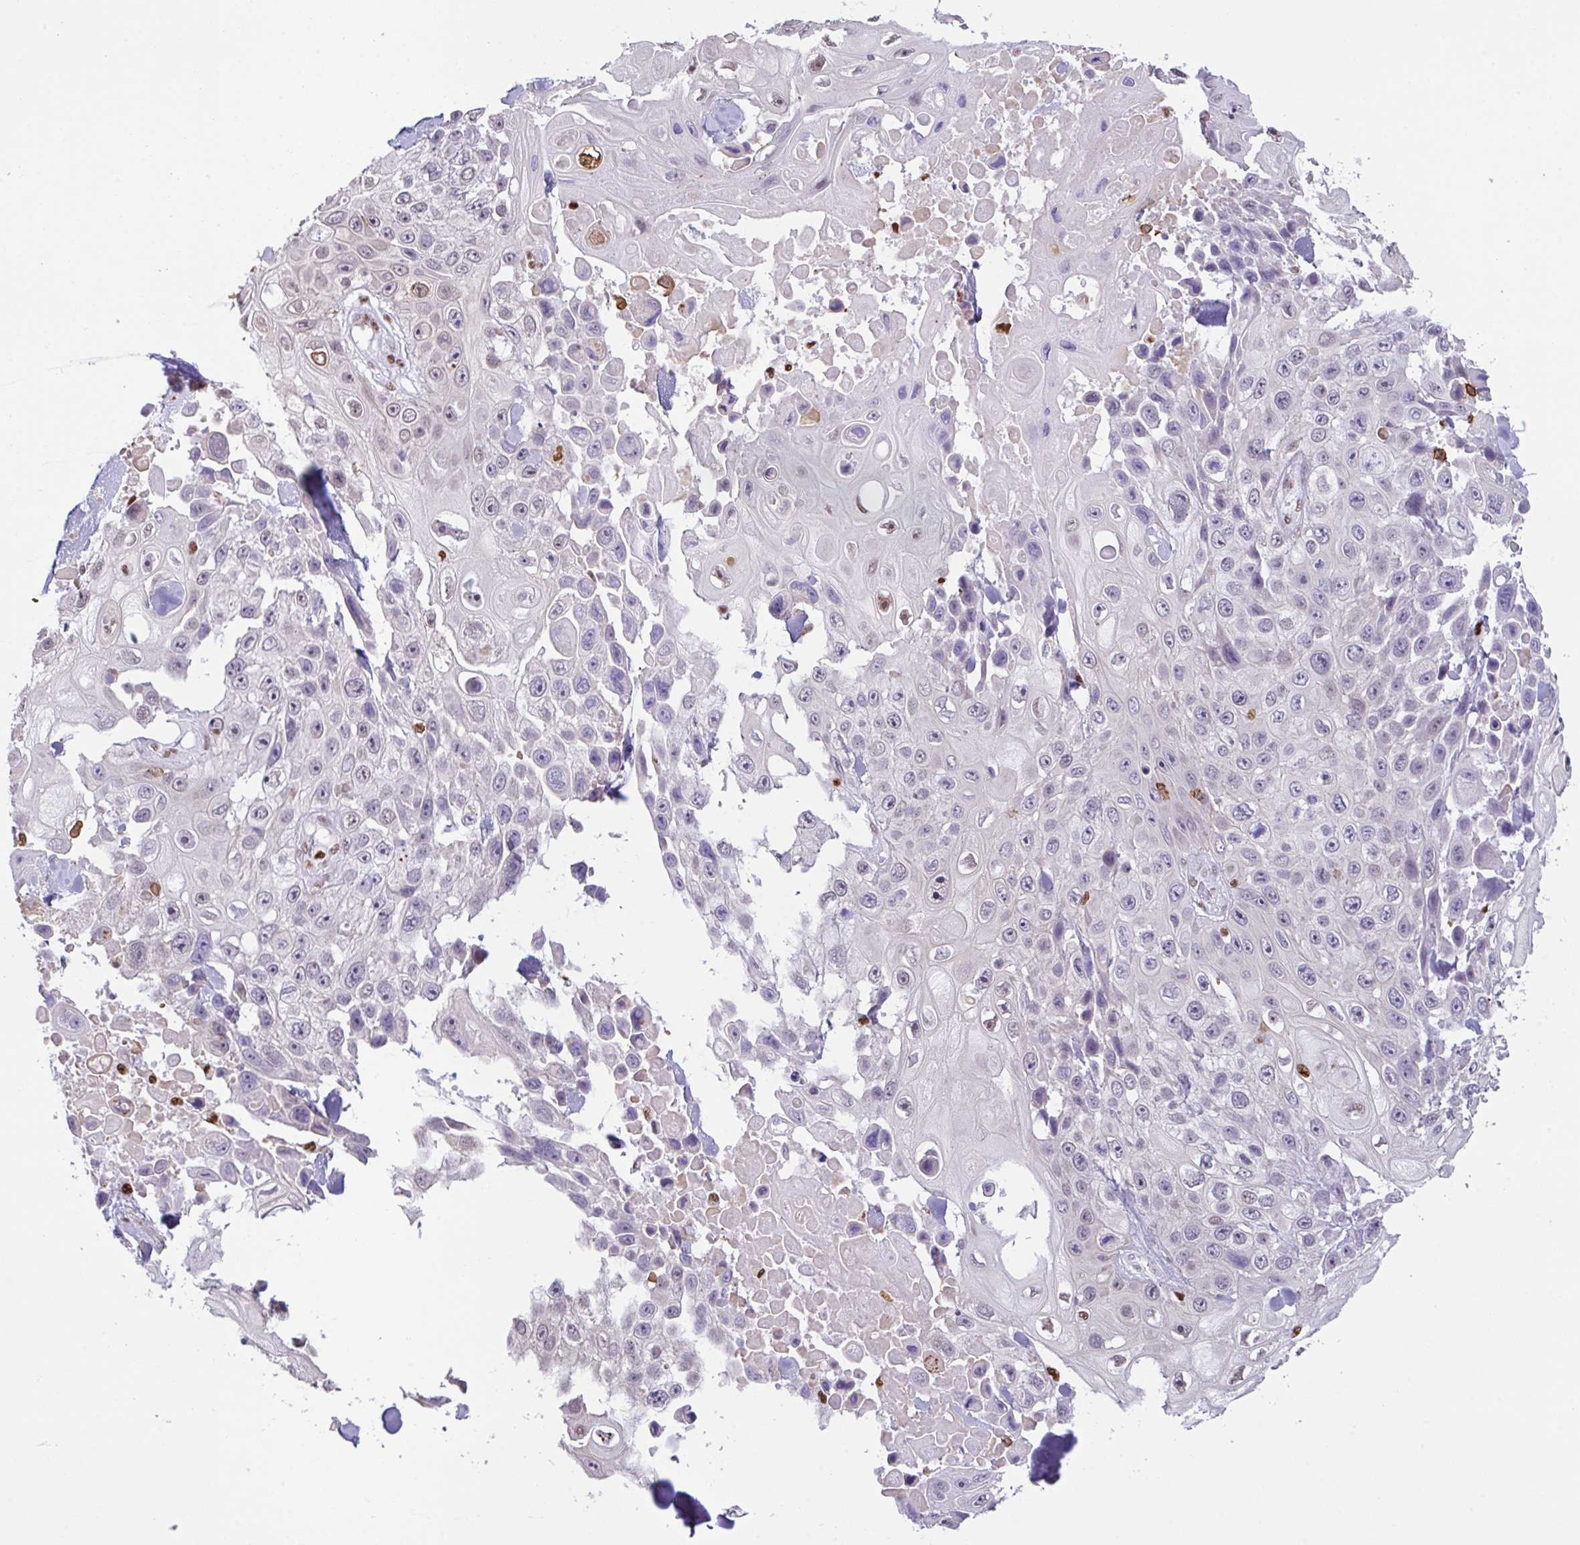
{"staining": {"intensity": "negative", "quantity": "none", "location": "none"}, "tissue": "skin cancer", "cell_type": "Tumor cells", "image_type": "cancer", "snomed": [{"axis": "morphology", "description": "Squamous cell carcinoma, NOS"}, {"axis": "topography", "description": "Skin"}], "caption": "High magnification brightfield microscopy of skin cancer (squamous cell carcinoma) stained with DAB (brown) and counterstained with hematoxylin (blue): tumor cells show no significant expression.", "gene": "BTBD10", "patient": {"sex": "male", "age": 82}}